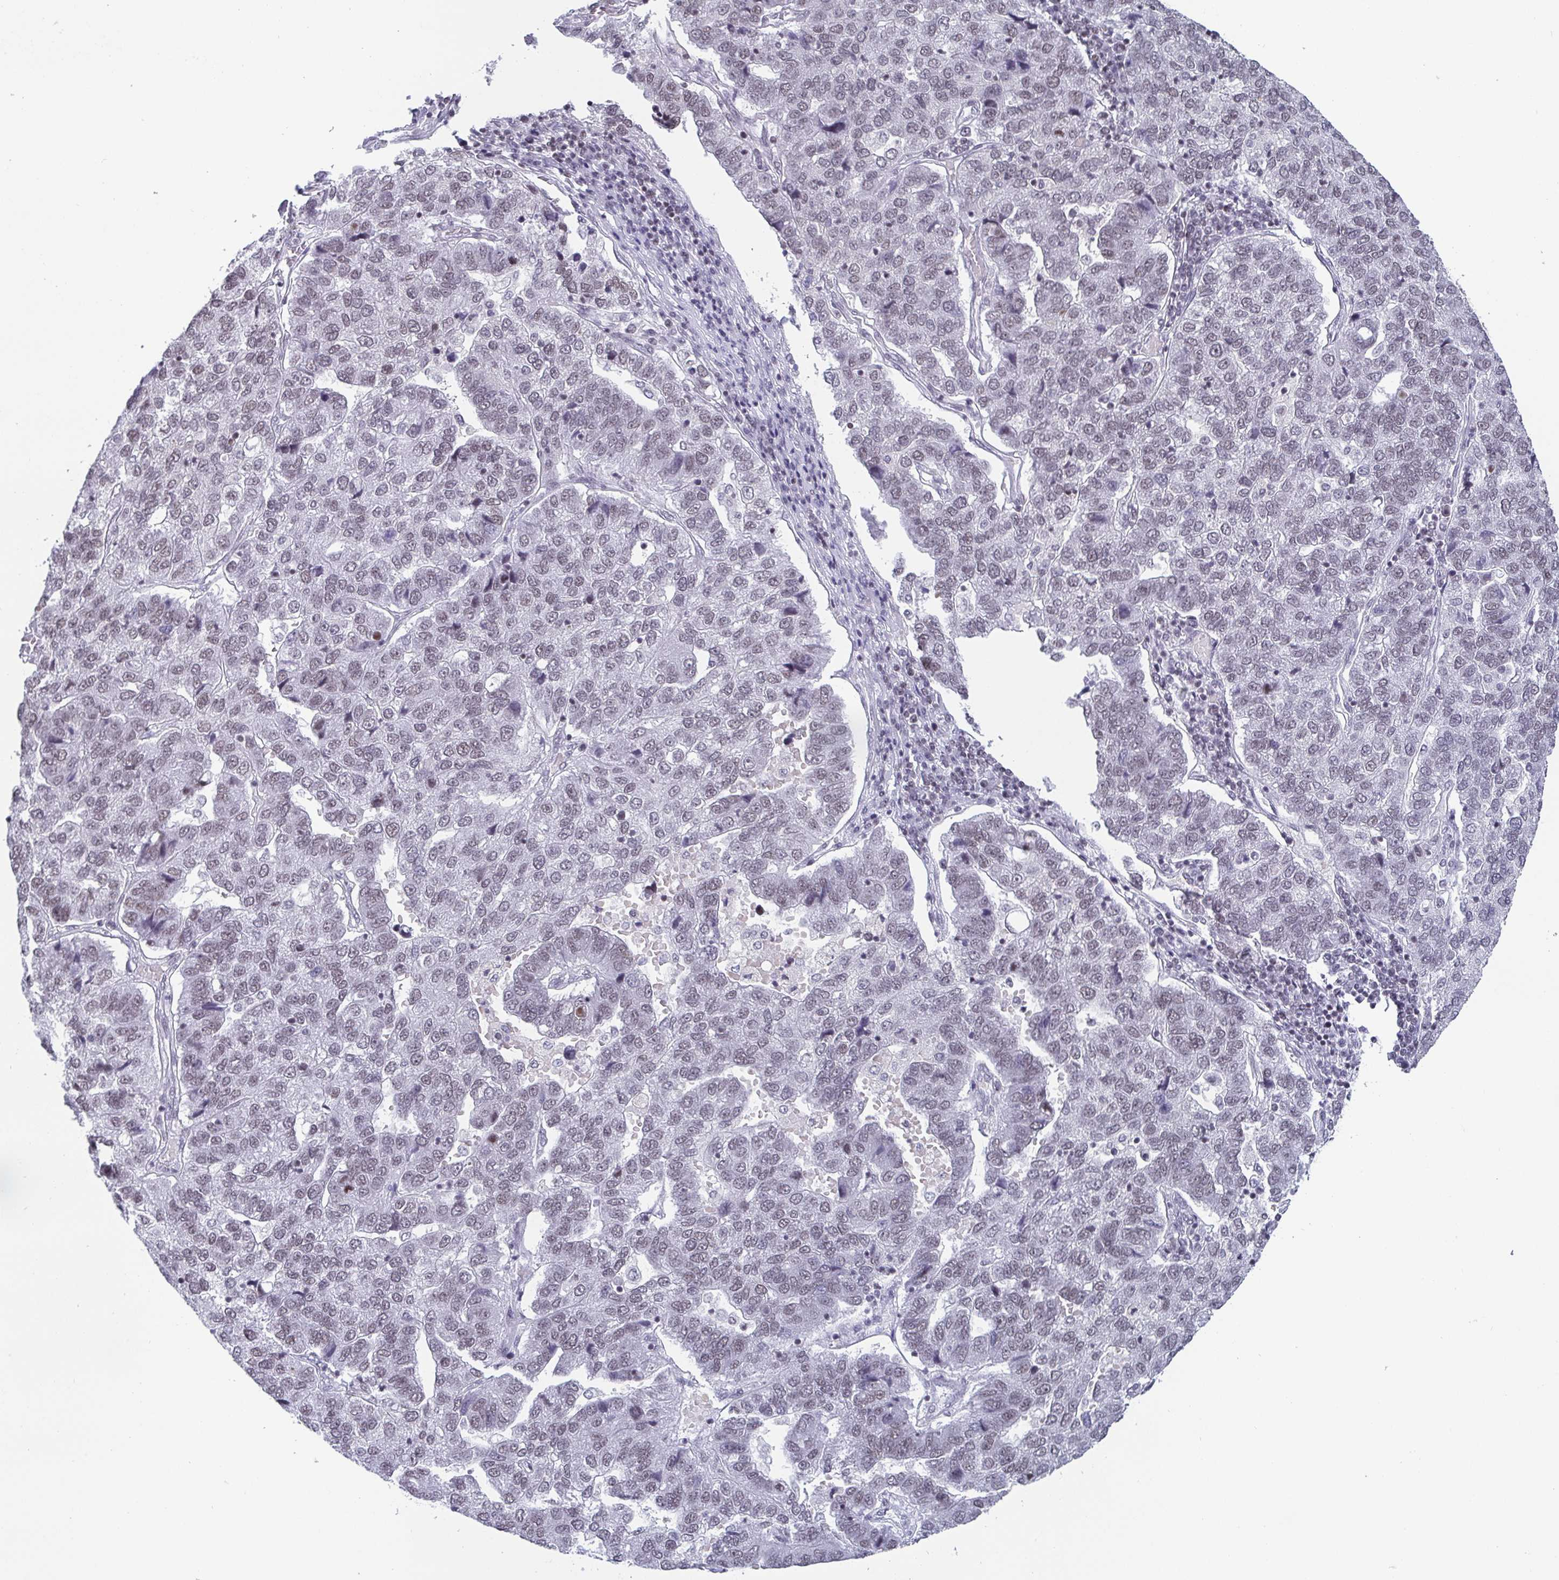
{"staining": {"intensity": "moderate", "quantity": "<25%", "location": "nuclear"}, "tissue": "pancreatic cancer", "cell_type": "Tumor cells", "image_type": "cancer", "snomed": [{"axis": "morphology", "description": "Adenocarcinoma, NOS"}, {"axis": "topography", "description": "Pancreas"}], "caption": "Tumor cells demonstrate low levels of moderate nuclear positivity in approximately <25% of cells in human pancreatic cancer (adenocarcinoma). The staining was performed using DAB (3,3'-diaminobenzidine), with brown indicating positive protein expression. Nuclei are stained blue with hematoxylin.", "gene": "CTCF", "patient": {"sex": "female", "age": 61}}